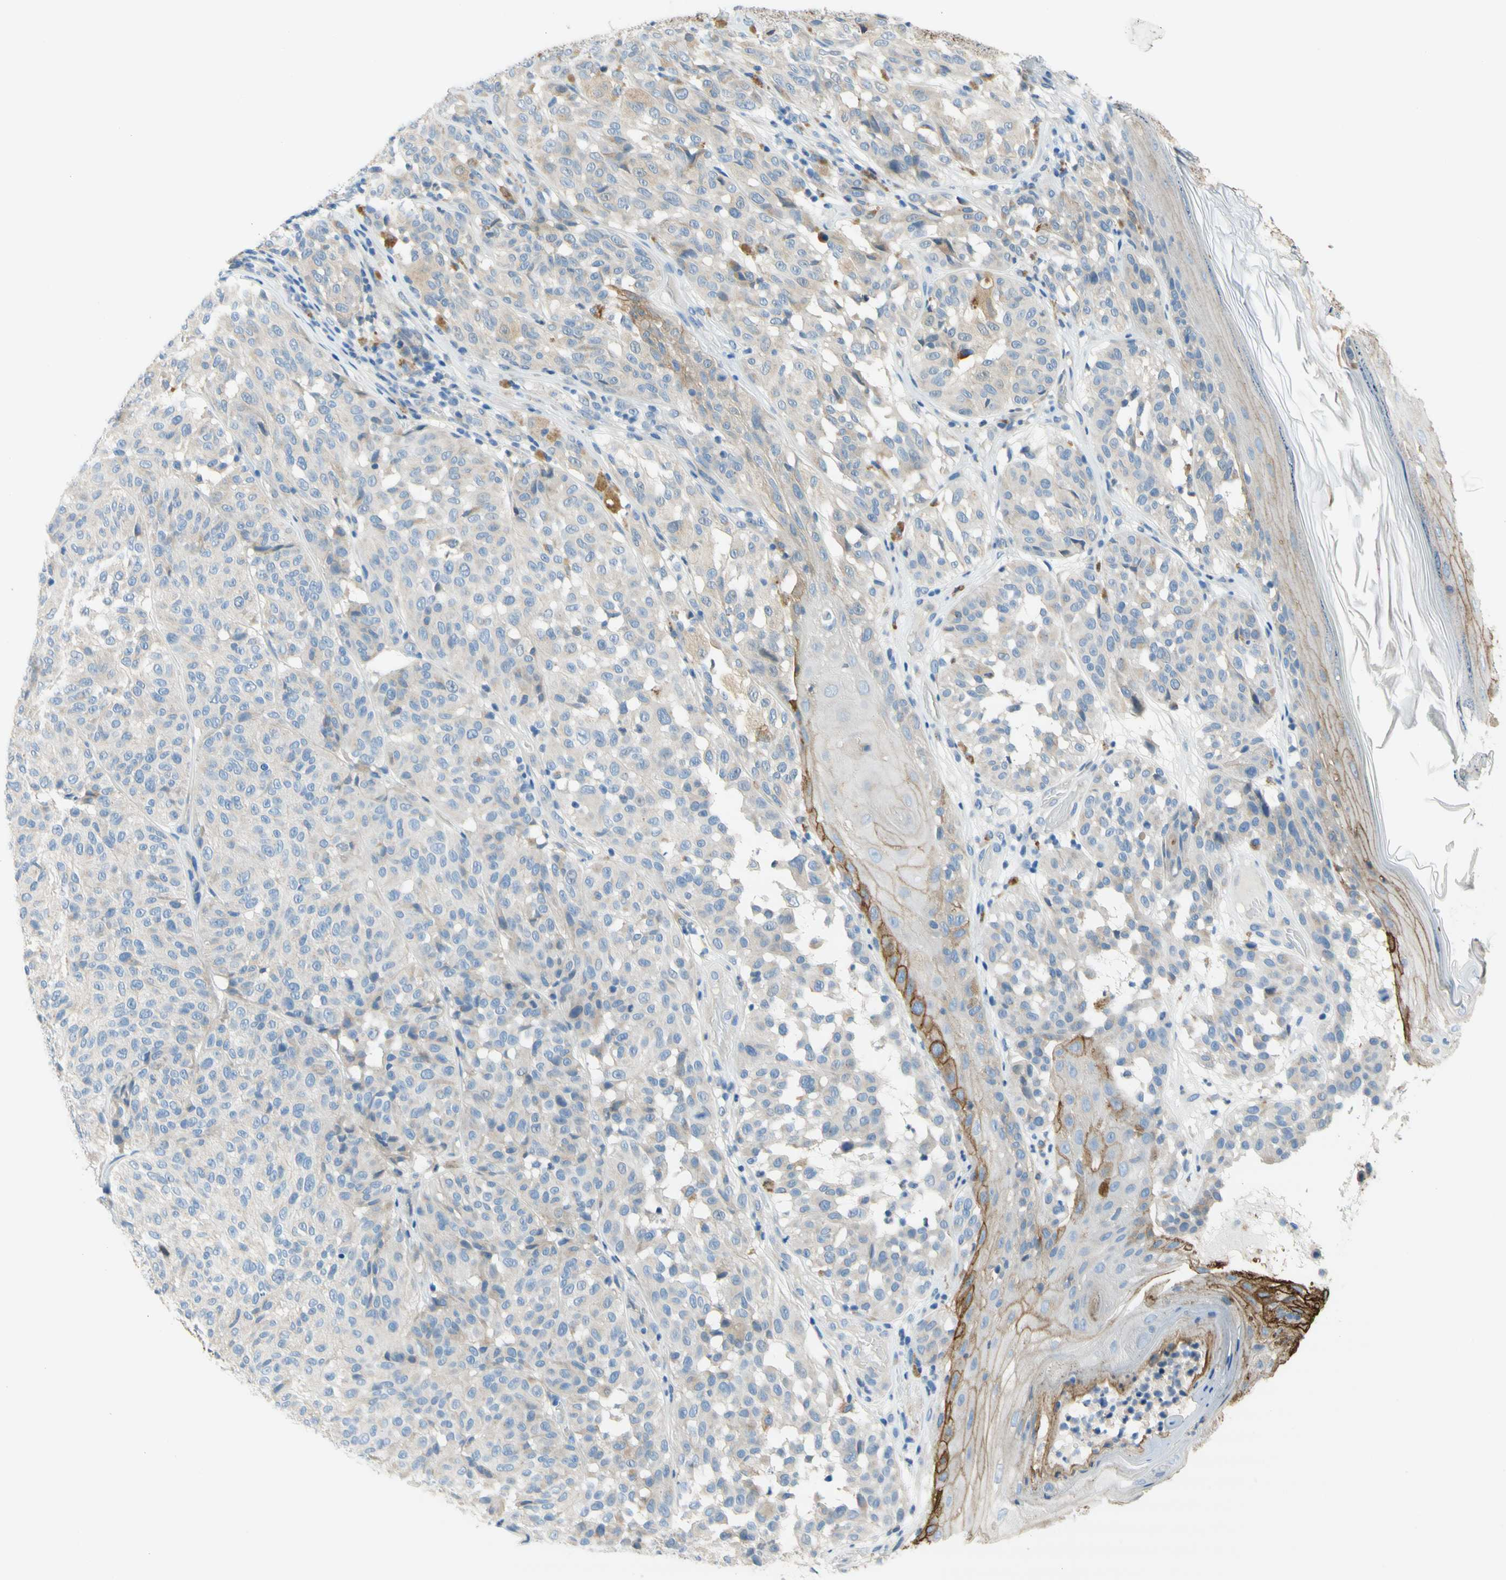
{"staining": {"intensity": "moderate", "quantity": ">75%", "location": "cytoplasmic/membranous"}, "tissue": "melanoma", "cell_type": "Tumor cells", "image_type": "cancer", "snomed": [{"axis": "morphology", "description": "Malignant melanoma, NOS"}, {"axis": "topography", "description": "Skin"}], "caption": "A histopathology image of malignant melanoma stained for a protein shows moderate cytoplasmic/membranous brown staining in tumor cells.", "gene": "F3", "patient": {"sex": "female", "age": 46}}